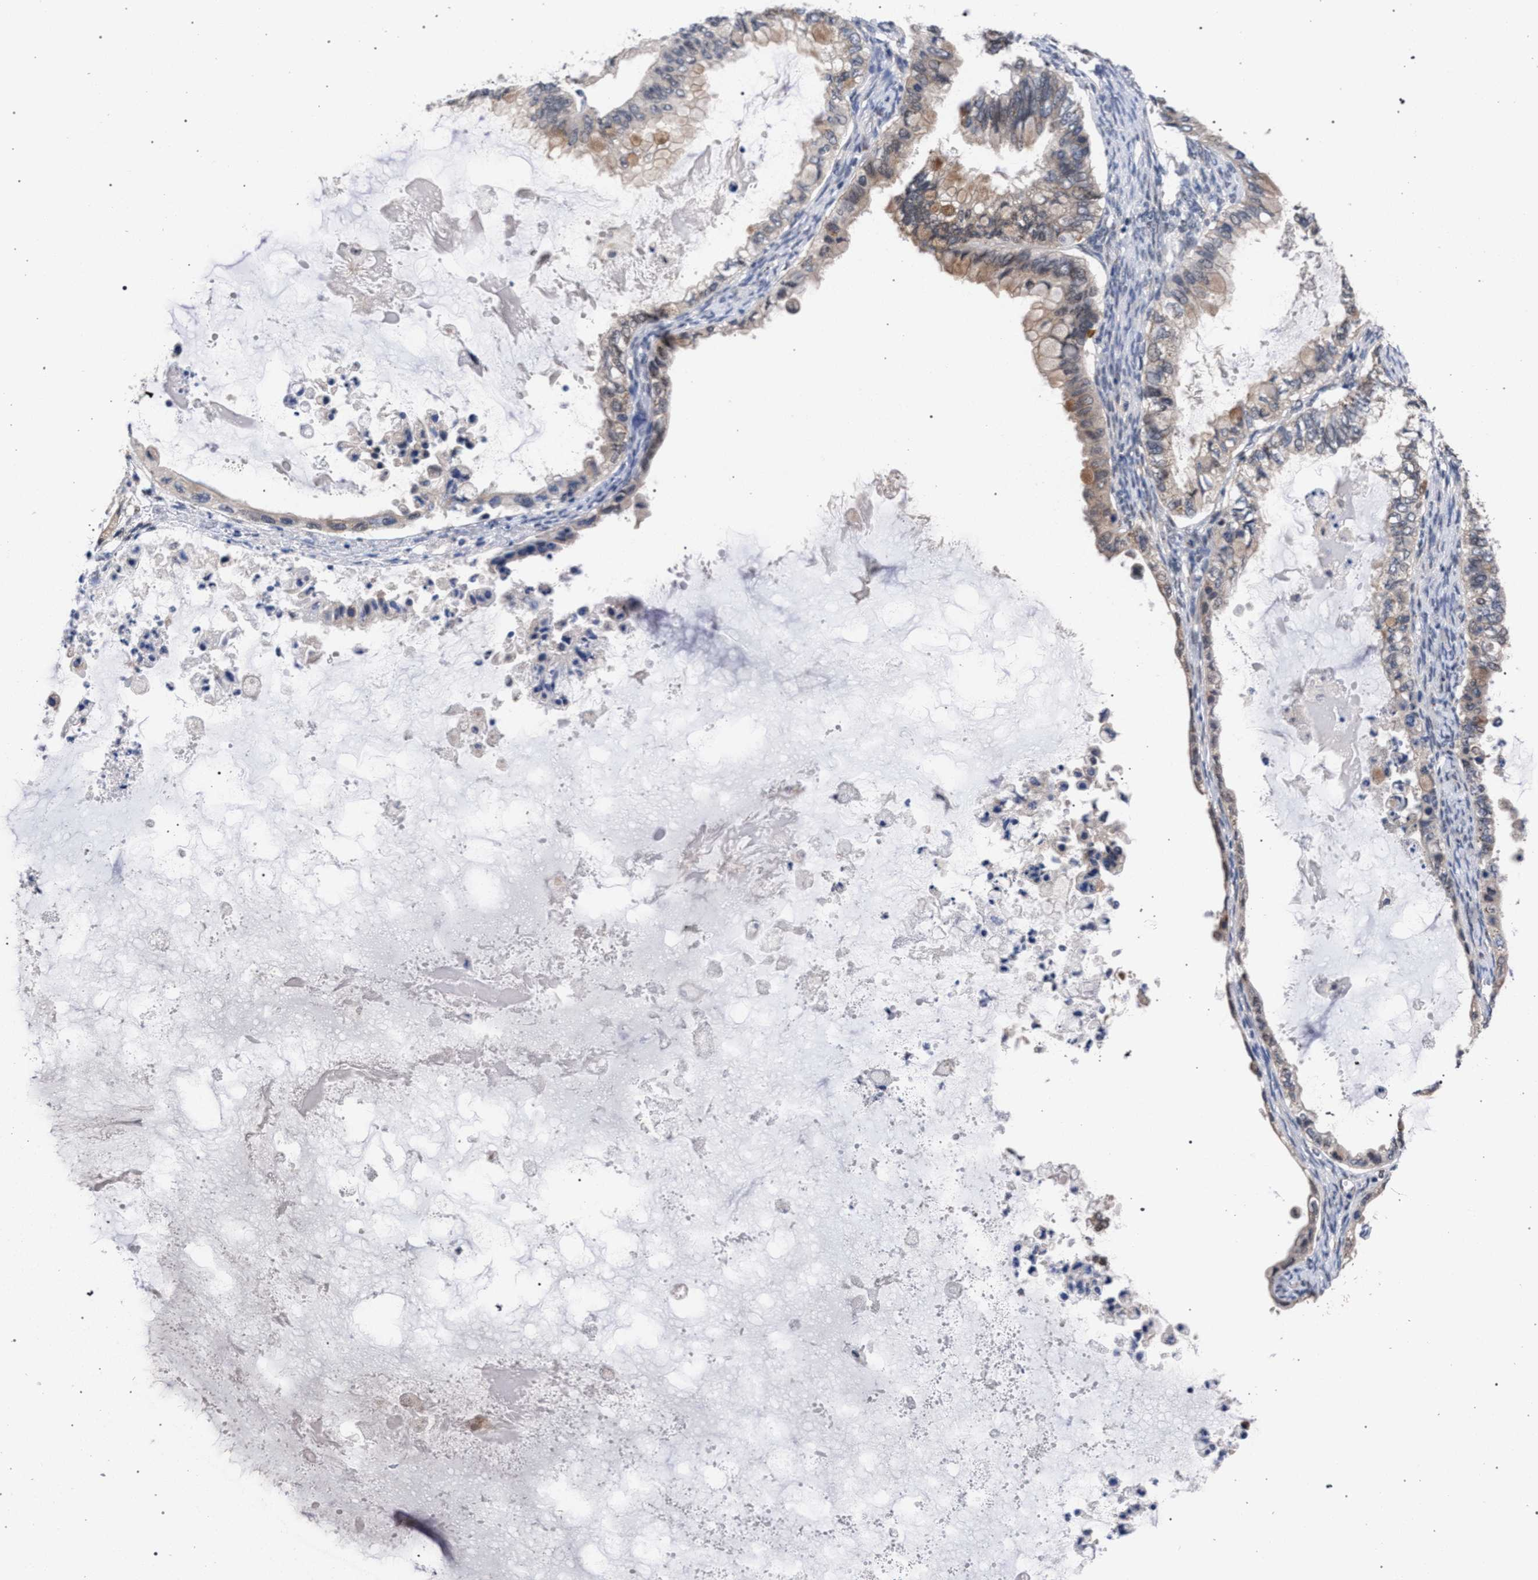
{"staining": {"intensity": "weak", "quantity": ">75%", "location": "cytoplasmic/membranous"}, "tissue": "ovarian cancer", "cell_type": "Tumor cells", "image_type": "cancer", "snomed": [{"axis": "morphology", "description": "Cystadenocarcinoma, mucinous, NOS"}, {"axis": "topography", "description": "Ovary"}], "caption": "Immunohistochemistry micrograph of human ovarian cancer (mucinous cystadenocarcinoma) stained for a protein (brown), which demonstrates low levels of weak cytoplasmic/membranous positivity in about >75% of tumor cells.", "gene": "GOLGA2", "patient": {"sex": "female", "age": 80}}